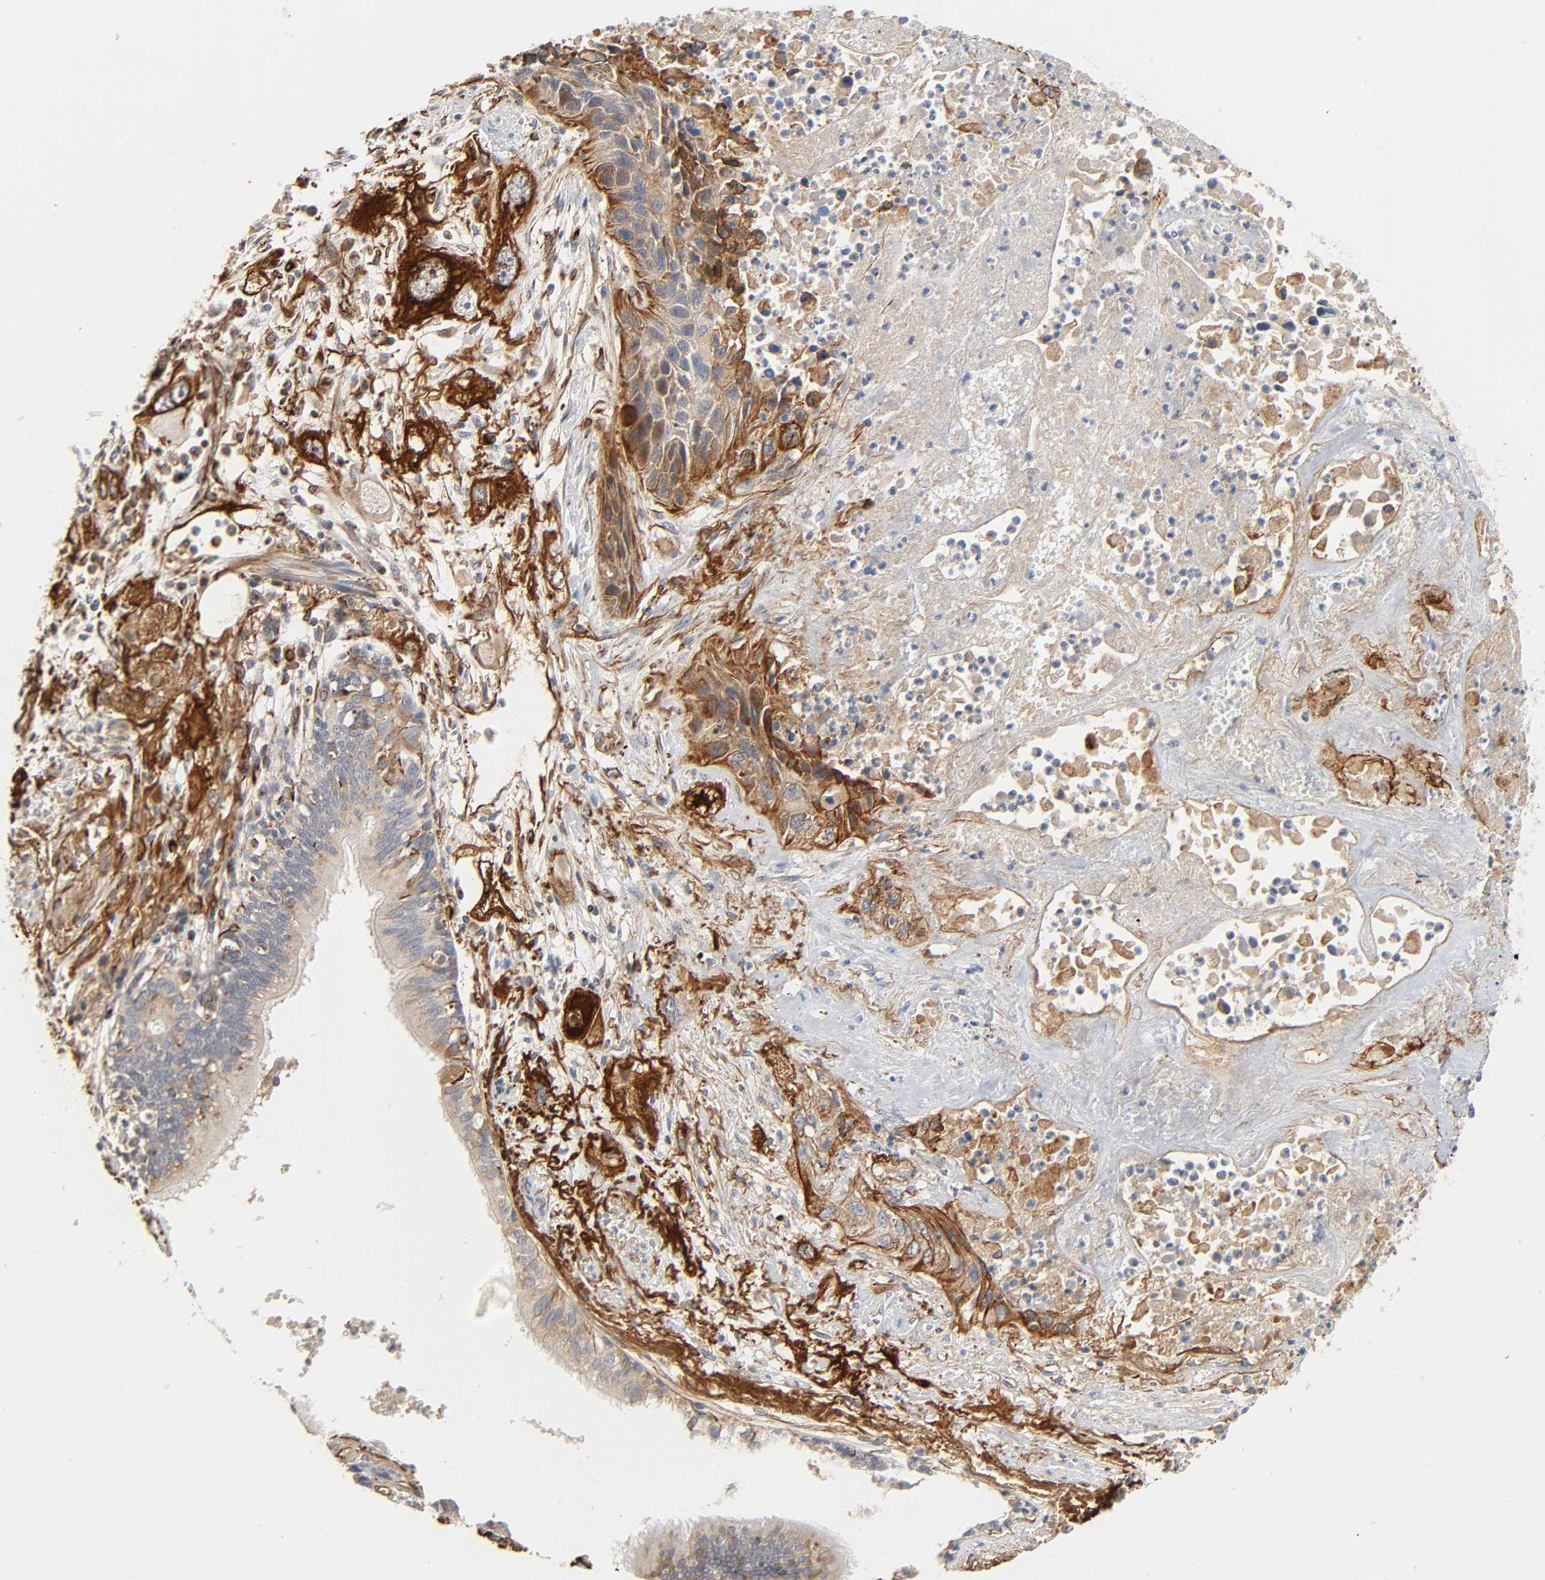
{"staining": {"intensity": "strong", "quantity": ">75%", "location": "cytoplasmic/membranous"}, "tissue": "lung cancer", "cell_type": "Tumor cells", "image_type": "cancer", "snomed": [{"axis": "morphology", "description": "Squamous cell carcinoma, NOS"}, {"axis": "topography", "description": "Lung"}], "caption": "Immunohistochemistry (IHC) (DAB (3,3'-diaminobenzidine)) staining of human lung cancer demonstrates strong cytoplasmic/membranous protein expression in about >75% of tumor cells. (Stains: DAB (3,3'-diaminobenzidine) in brown, nuclei in blue, Microscopy: brightfield microscopy at high magnification).", "gene": "REEP6", "patient": {"sex": "female", "age": 76}}